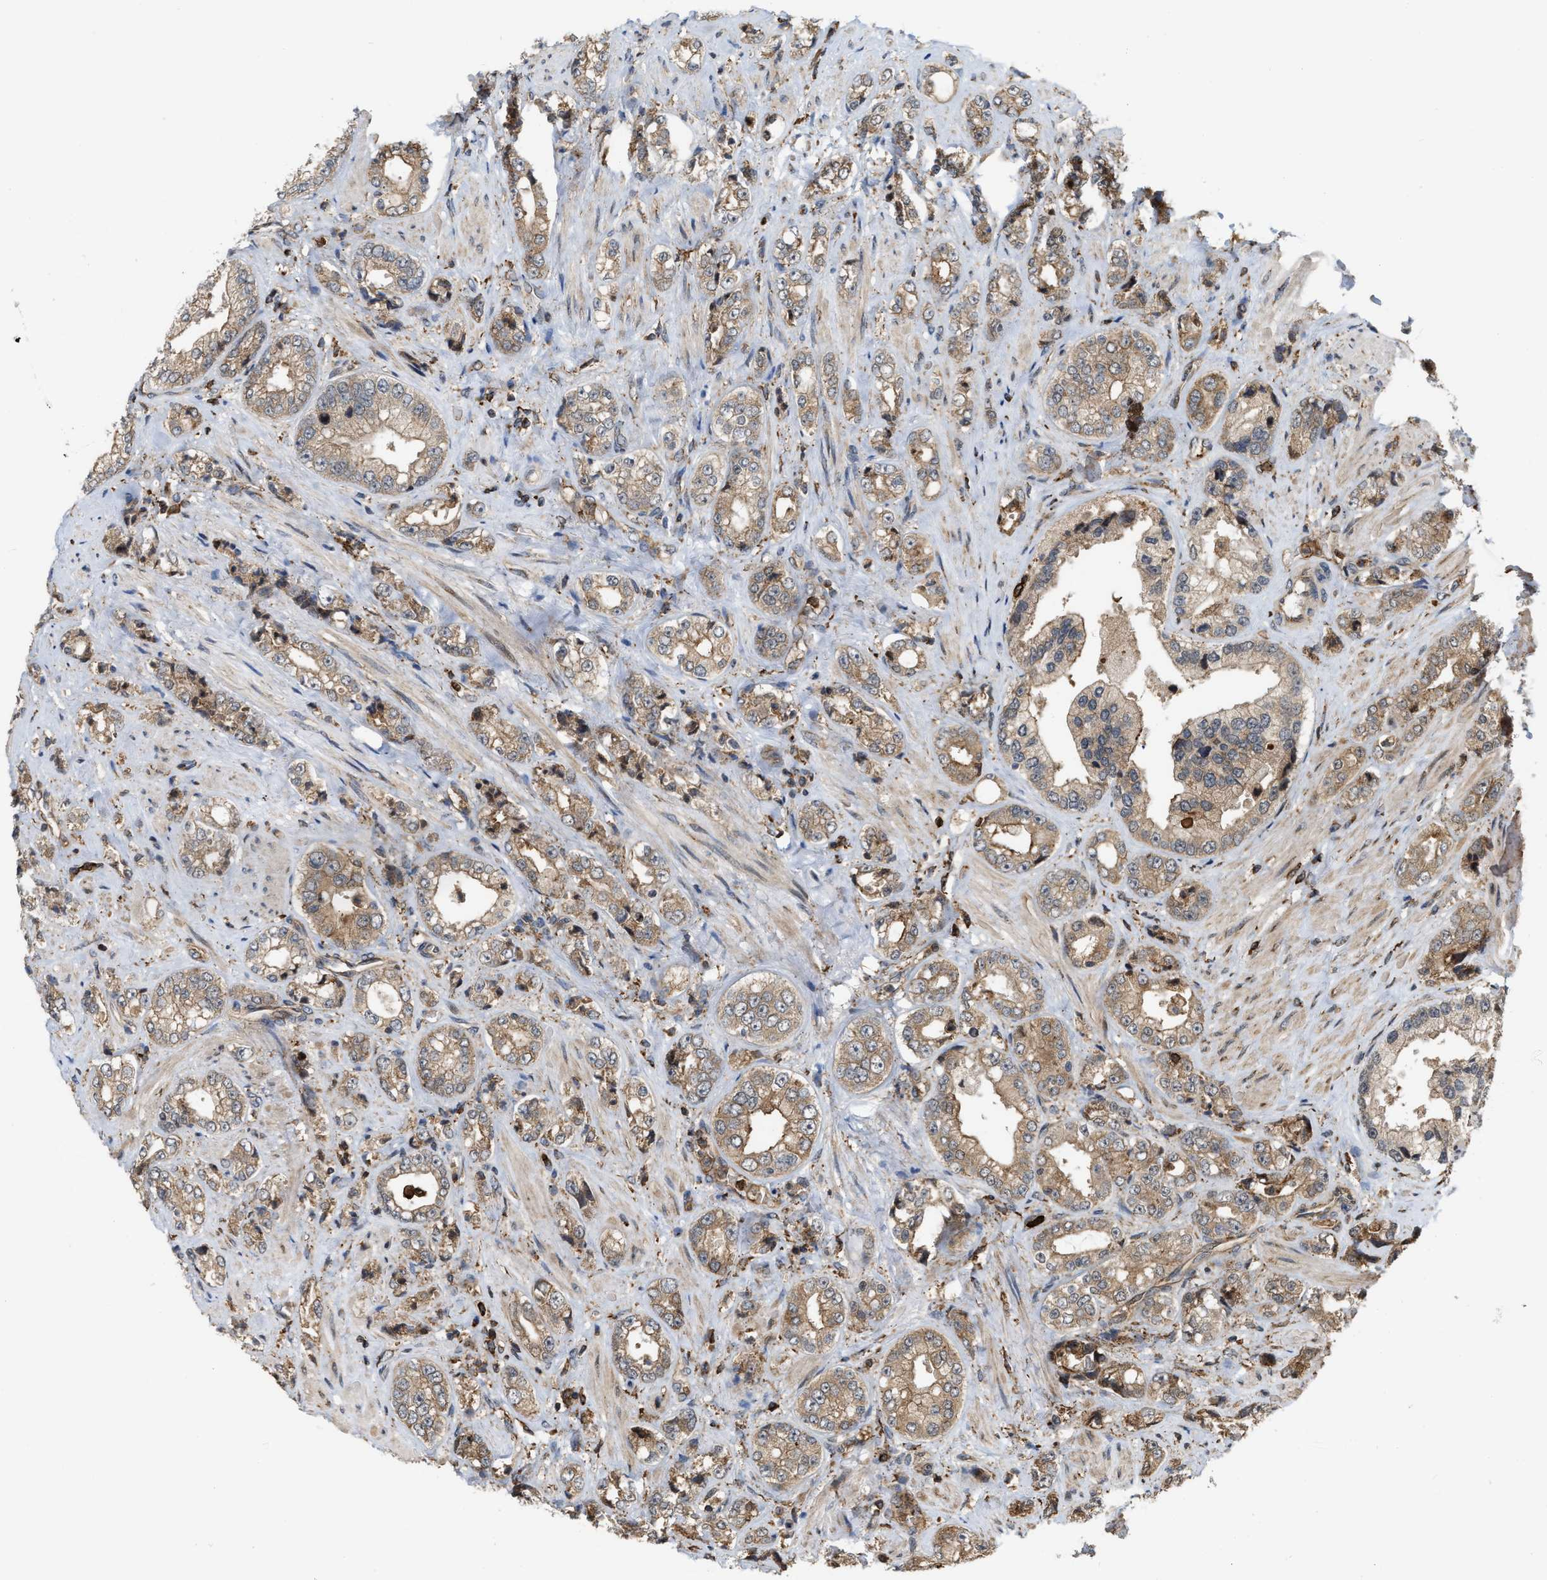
{"staining": {"intensity": "moderate", "quantity": ">75%", "location": "cytoplasmic/membranous"}, "tissue": "prostate cancer", "cell_type": "Tumor cells", "image_type": "cancer", "snomed": [{"axis": "morphology", "description": "Adenocarcinoma, High grade"}, {"axis": "topography", "description": "Prostate"}], "caption": "Human high-grade adenocarcinoma (prostate) stained with a protein marker shows moderate staining in tumor cells.", "gene": "IQCE", "patient": {"sex": "male", "age": 61}}